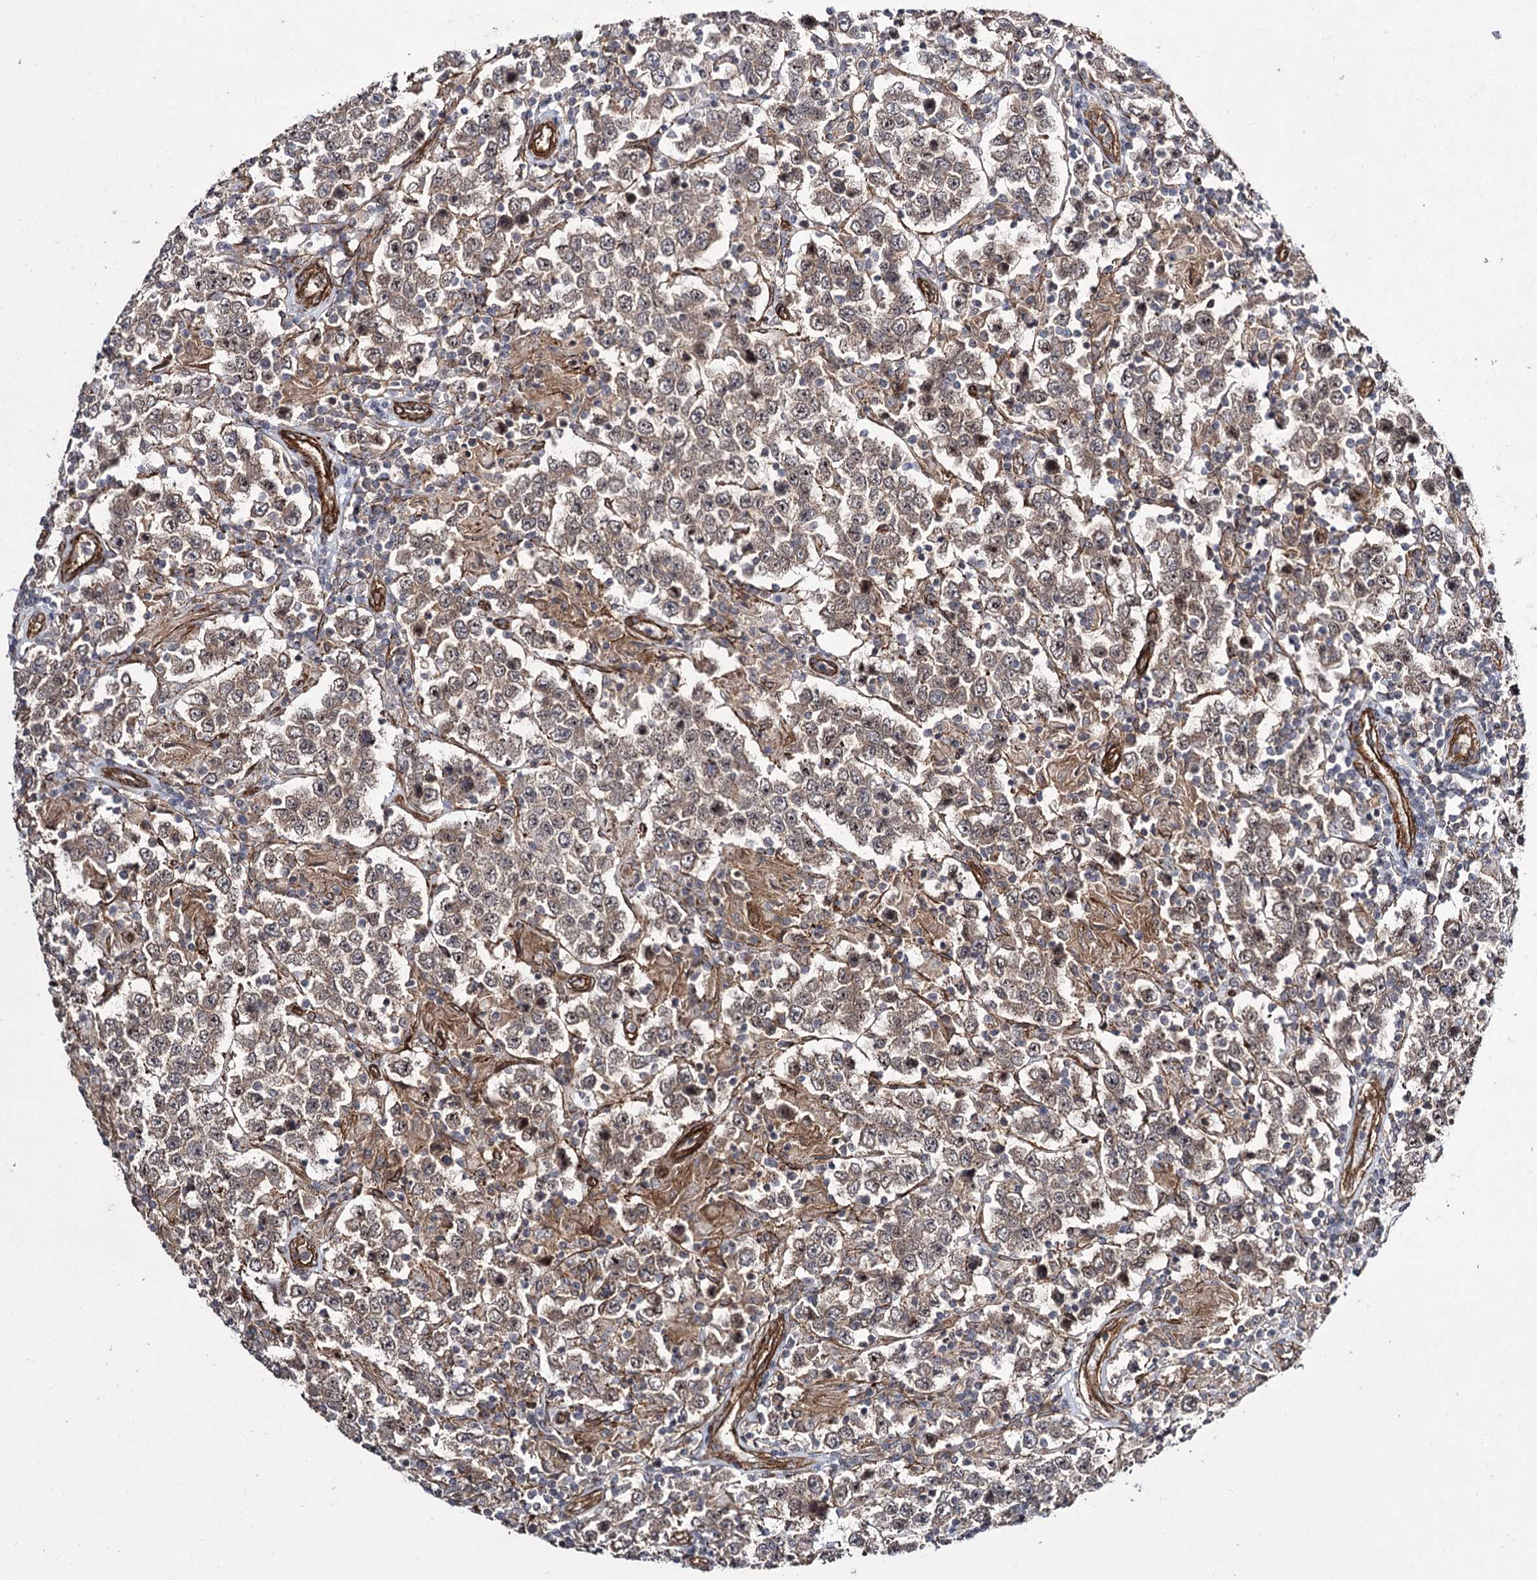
{"staining": {"intensity": "weak", "quantity": ">75%", "location": "cytoplasmic/membranous"}, "tissue": "testis cancer", "cell_type": "Tumor cells", "image_type": "cancer", "snomed": [{"axis": "morphology", "description": "Normal tissue, NOS"}, {"axis": "morphology", "description": "Urothelial carcinoma, High grade"}, {"axis": "morphology", "description": "Seminoma, NOS"}, {"axis": "morphology", "description": "Carcinoma, Embryonal, NOS"}, {"axis": "topography", "description": "Urinary bladder"}, {"axis": "topography", "description": "Testis"}], "caption": "High-power microscopy captured an immunohistochemistry (IHC) micrograph of testis cancer (seminoma), revealing weak cytoplasmic/membranous expression in about >75% of tumor cells. (IHC, brightfield microscopy, high magnification).", "gene": "MYO1C", "patient": {"sex": "male", "age": 41}}